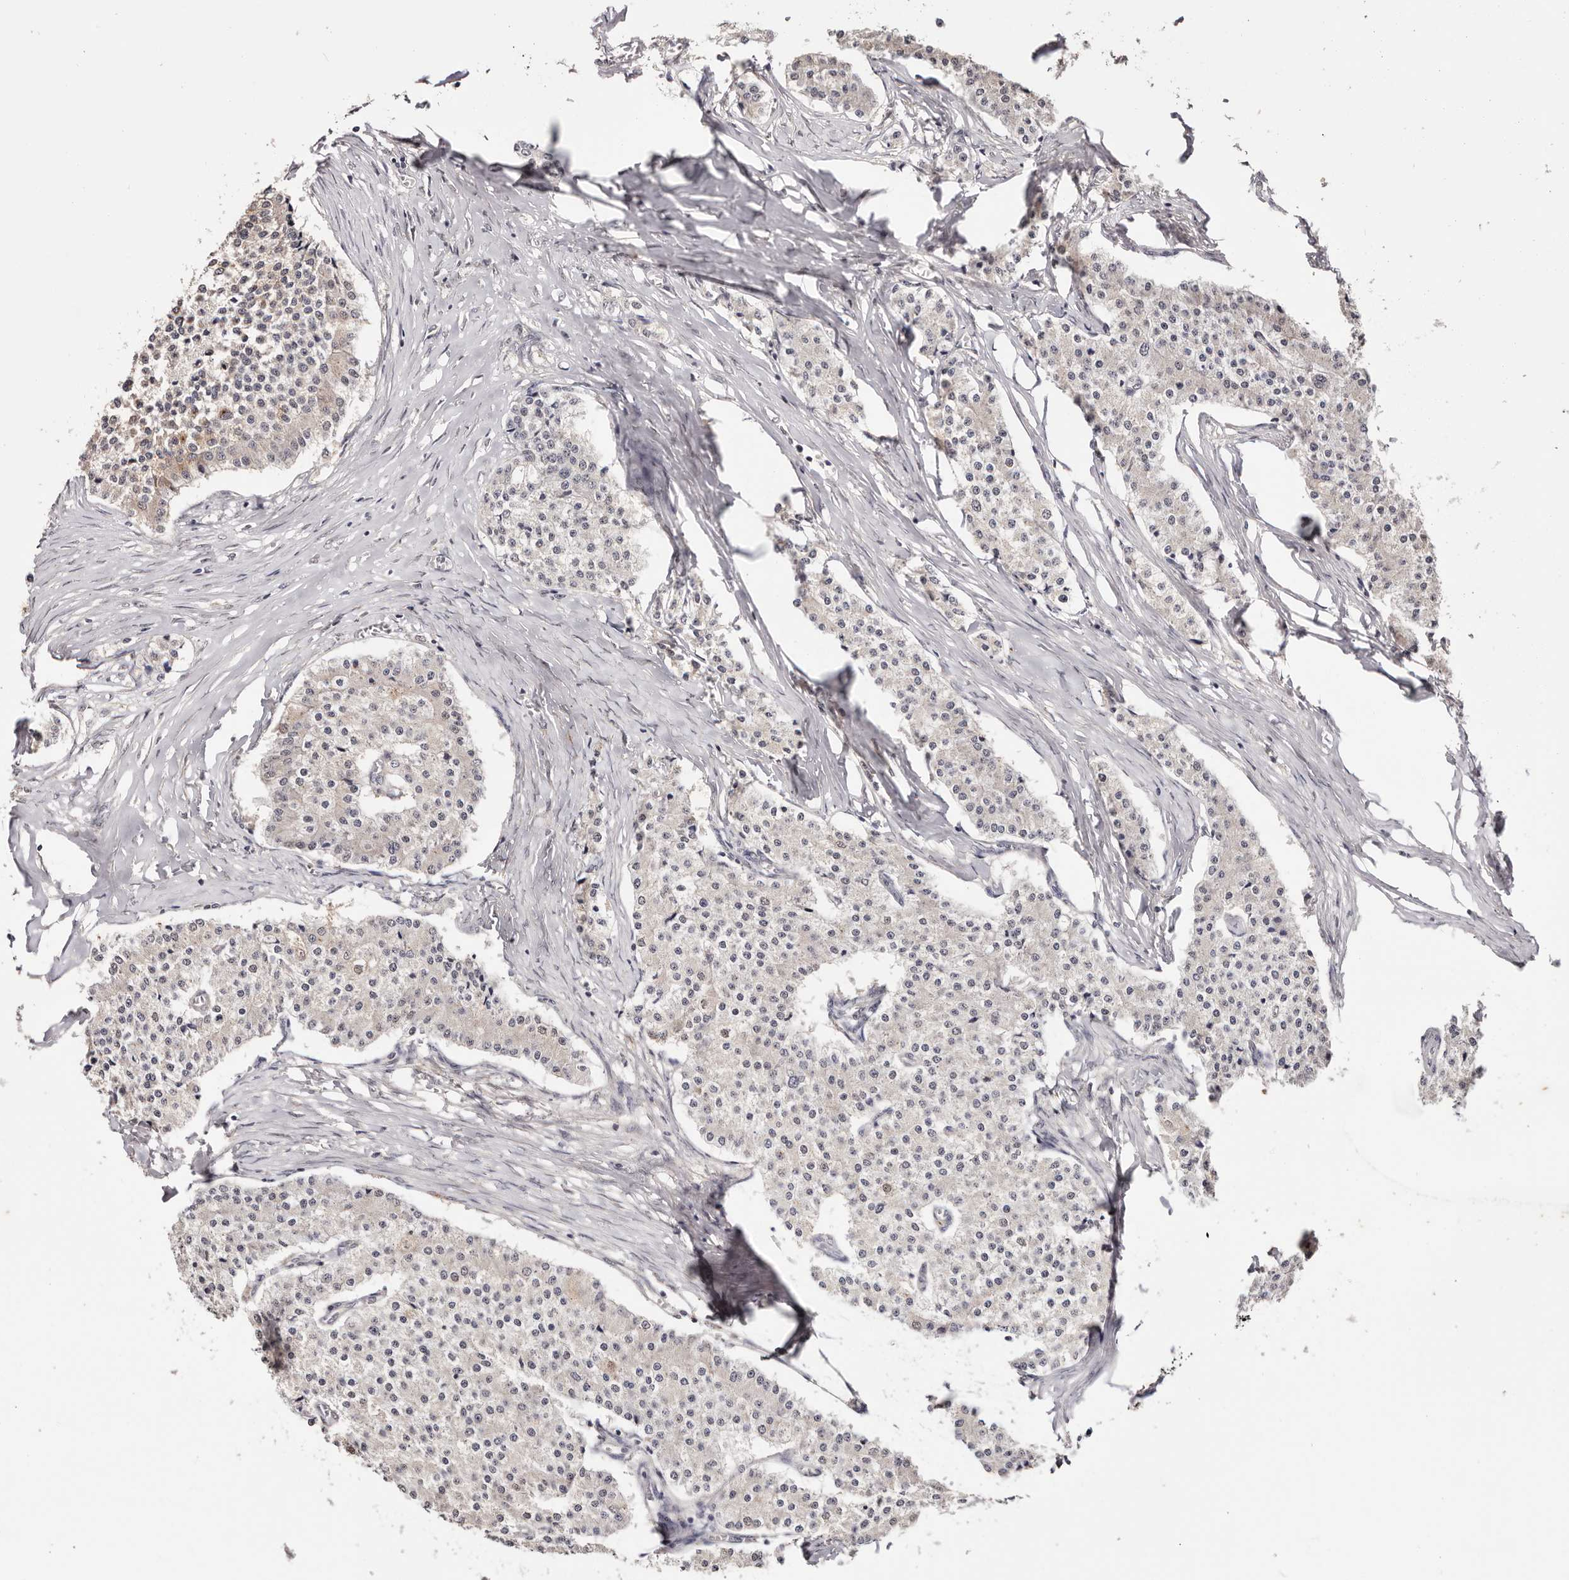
{"staining": {"intensity": "weak", "quantity": "<25%", "location": "cytoplasmic/membranous,nuclear"}, "tissue": "carcinoid", "cell_type": "Tumor cells", "image_type": "cancer", "snomed": [{"axis": "morphology", "description": "Carcinoid, malignant, NOS"}, {"axis": "topography", "description": "Colon"}], "caption": "A high-resolution photomicrograph shows IHC staining of malignant carcinoid, which displays no significant staining in tumor cells.", "gene": "TYW3", "patient": {"sex": "female", "age": 52}}